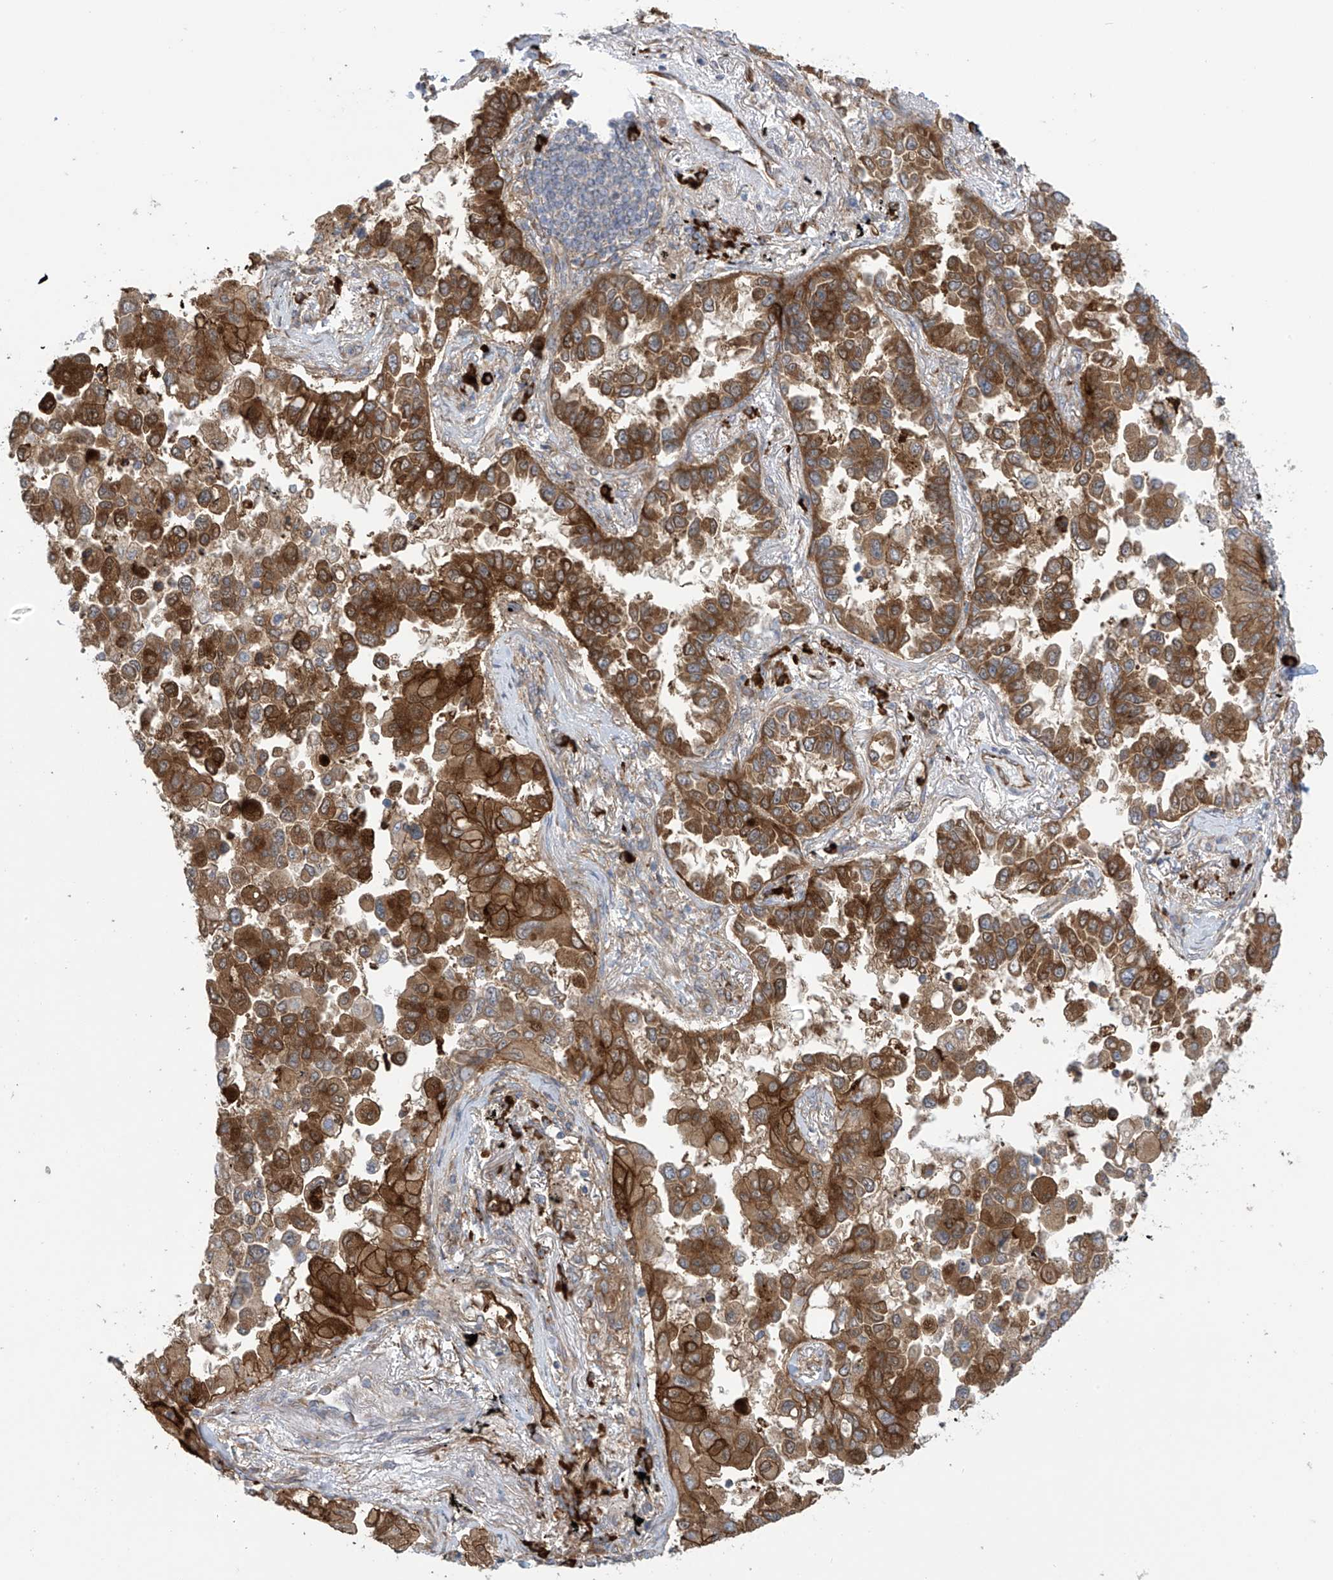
{"staining": {"intensity": "strong", "quantity": "25%-75%", "location": "cytoplasmic/membranous"}, "tissue": "lung cancer", "cell_type": "Tumor cells", "image_type": "cancer", "snomed": [{"axis": "morphology", "description": "Adenocarcinoma, NOS"}, {"axis": "topography", "description": "Lung"}], "caption": "Strong cytoplasmic/membranous positivity for a protein is present in approximately 25%-75% of tumor cells of lung adenocarcinoma using immunohistochemistry (IHC).", "gene": "KIAA1522", "patient": {"sex": "female", "age": 67}}